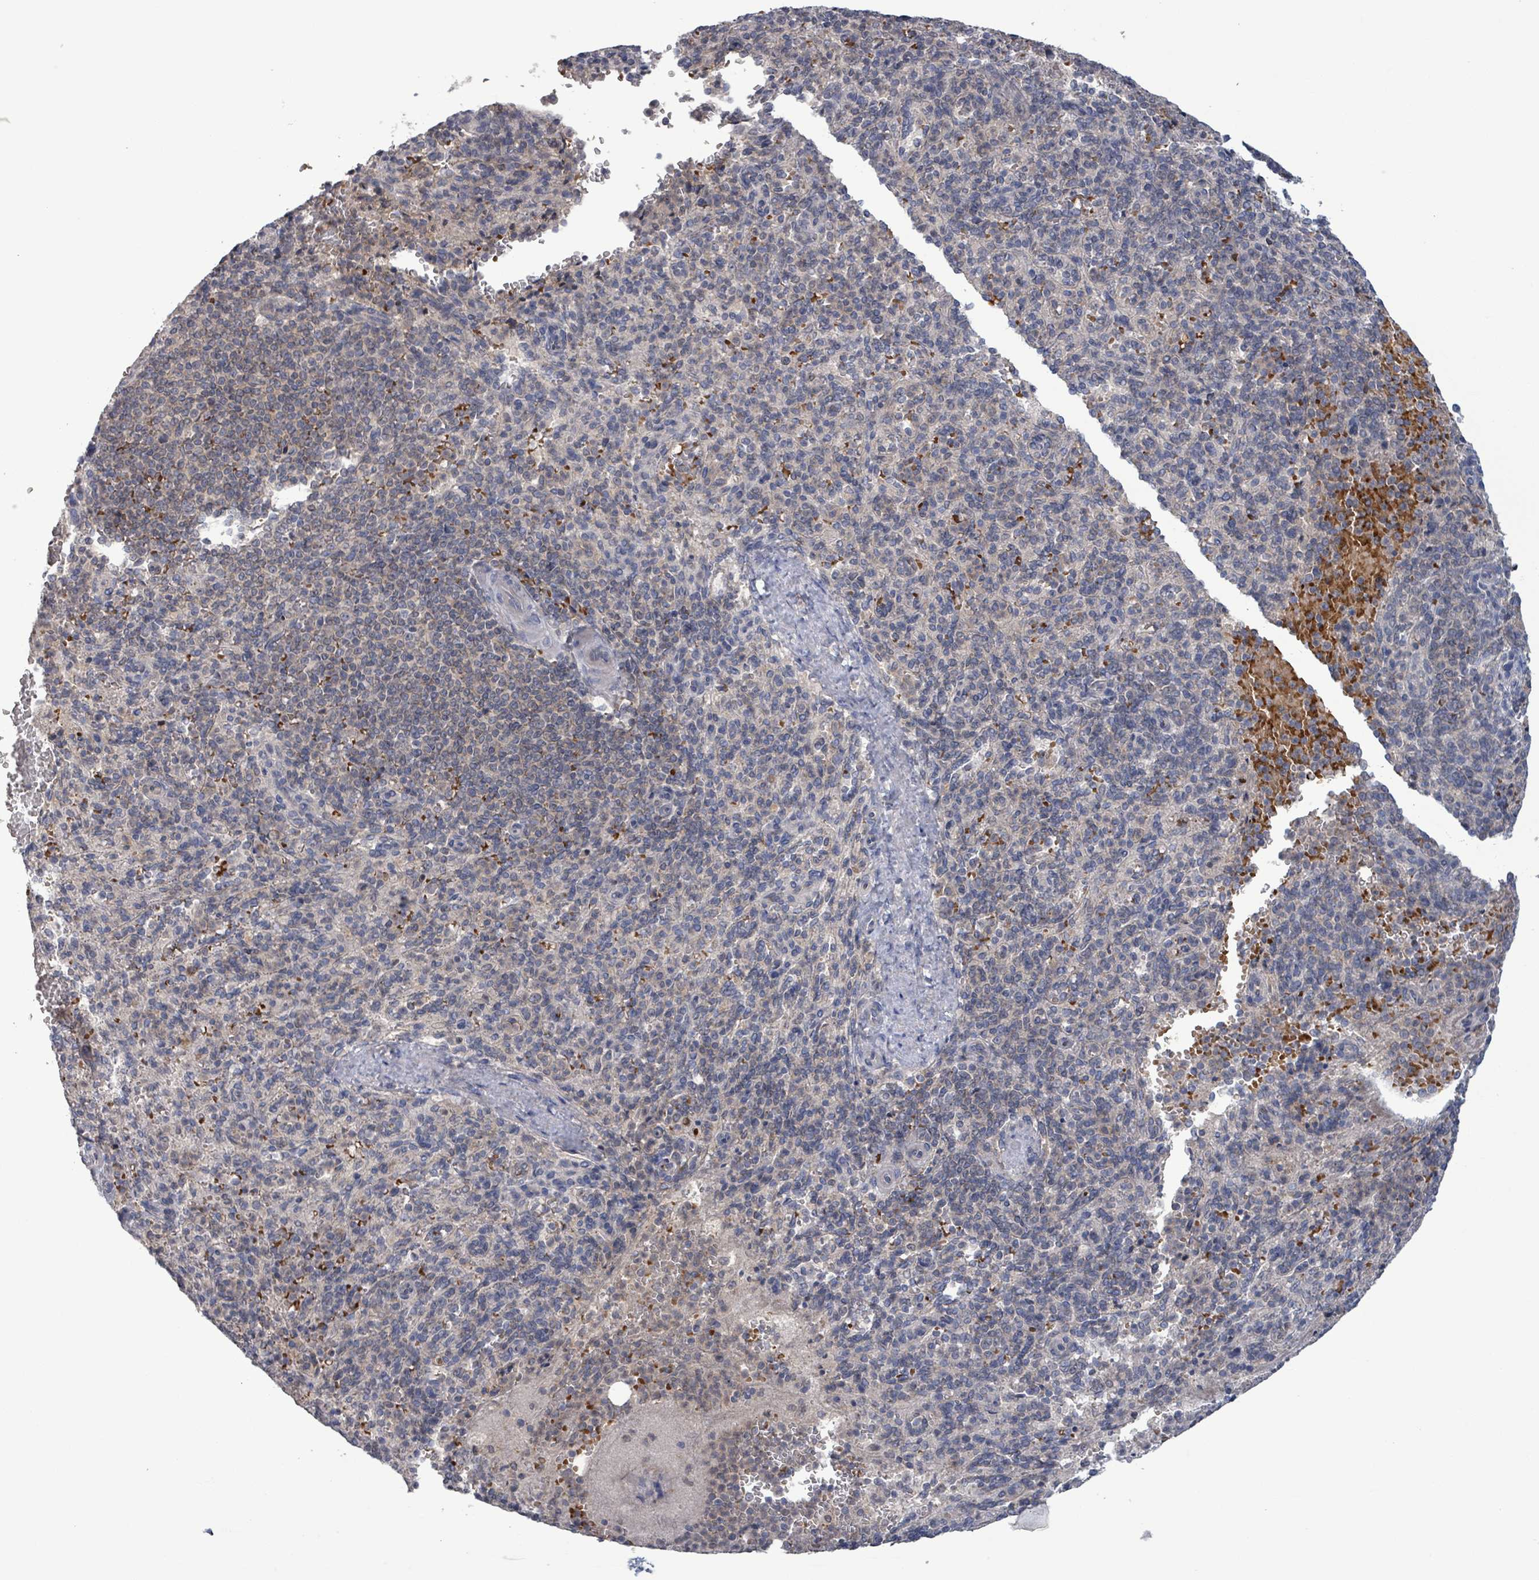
{"staining": {"intensity": "negative", "quantity": "none", "location": "none"}, "tissue": "spleen", "cell_type": "Cells in red pulp", "image_type": "normal", "snomed": [{"axis": "morphology", "description": "Normal tissue, NOS"}, {"axis": "topography", "description": "Spleen"}], "caption": "Spleen stained for a protein using IHC exhibits no staining cells in red pulp.", "gene": "GRM8", "patient": {"sex": "female", "age": 74}}